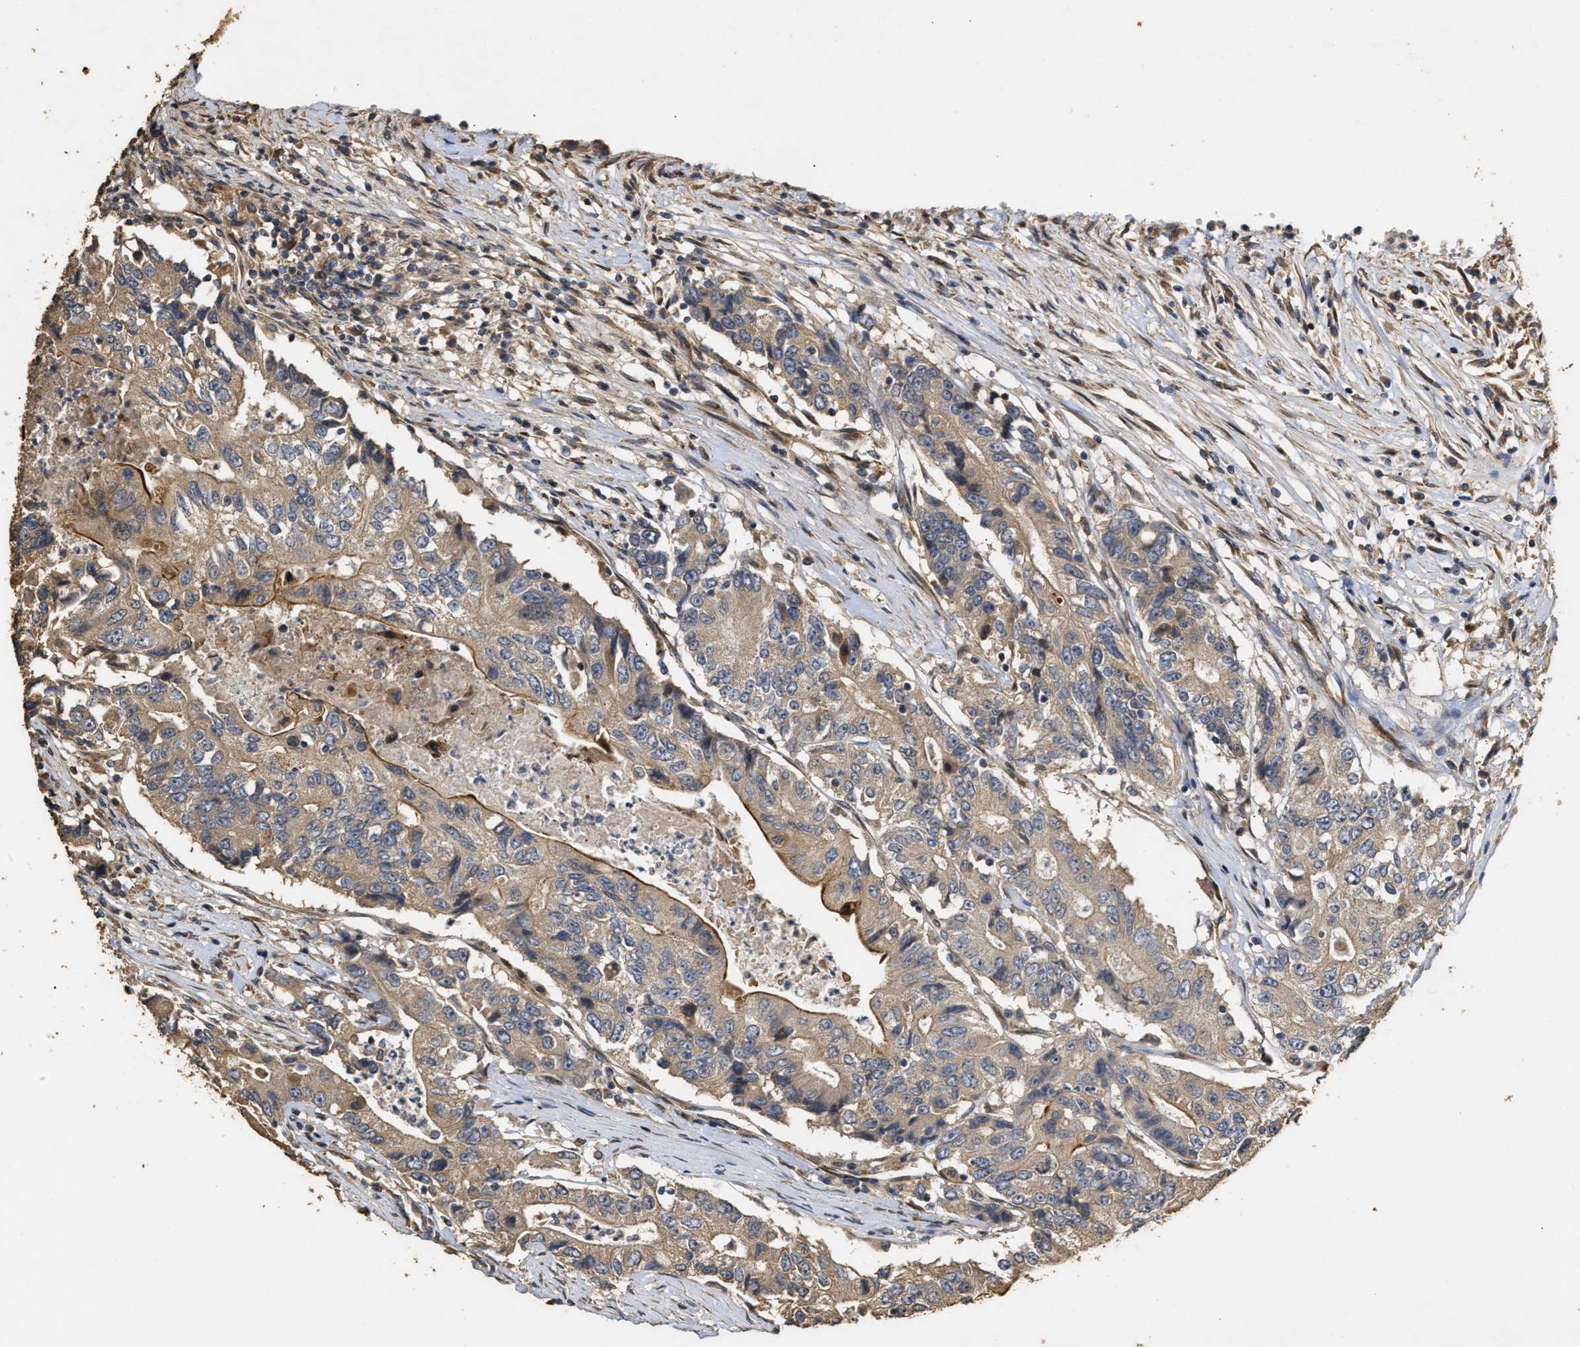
{"staining": {"intensity": "strong", "quantity": "<25%", "location": "cytoplasmic/membranous"}, "tissue": "colorectal cancer", "cell_type": "Tumor cells", "image_type": "cancer", "snomed": [{"axis": "morphology", "description": "Adenocarcinoma, NOS"}, {"axis": "topography", "description": "Colon"}], "caption": "Adenocarcinoma (colorectal) stained with DAB (3,3'-diaminobenzidine) immunohistochemistry (IHC) shows medium levels of strong cytoplasmic/membranous staining in approximately <25% of tumor cells.", "gene": "NAV1", "patient": {"sex": "female", "age": 77}}